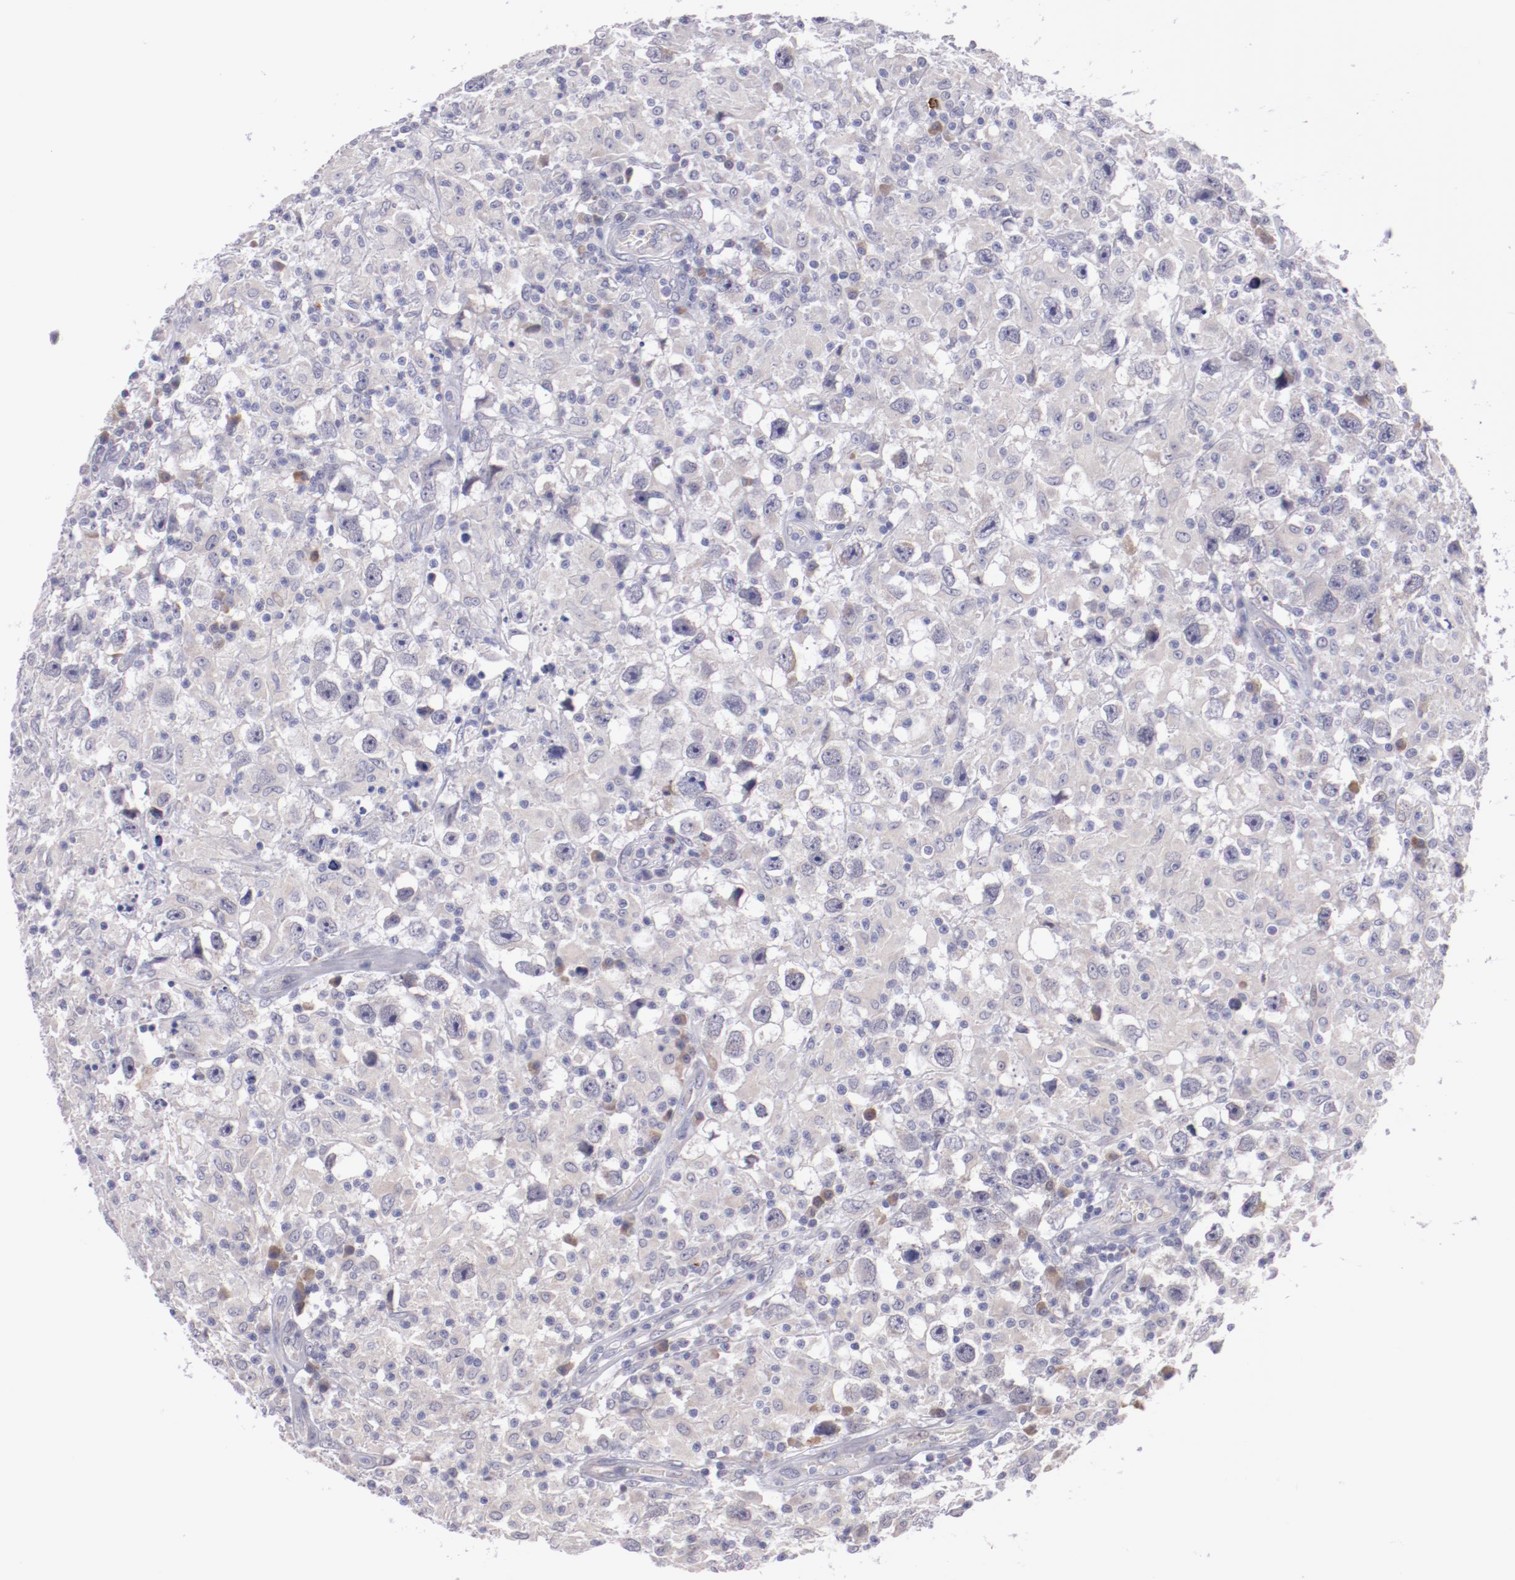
{"staining": {"intensity": "negative", "quantity": "none", "location": "none"}, "tissue": "testis cancer", "cell_type": "Tumor cells", "image_type": "cancer", "snomed": [{"axis": "morphology", "description": "Seminoma, NOS"}, {"axis": "topography", "description": "Testis"}], "caption": "Immunohistochemistry image of neoplastic tissue: testis cancer (seminoma) stained with DAB (3,3'-diaminobenzidine) demonstrates no significant protein staining in tumor cells.", "gene": "TRAF3", "patient": {"sex": "male", "age": 34}}